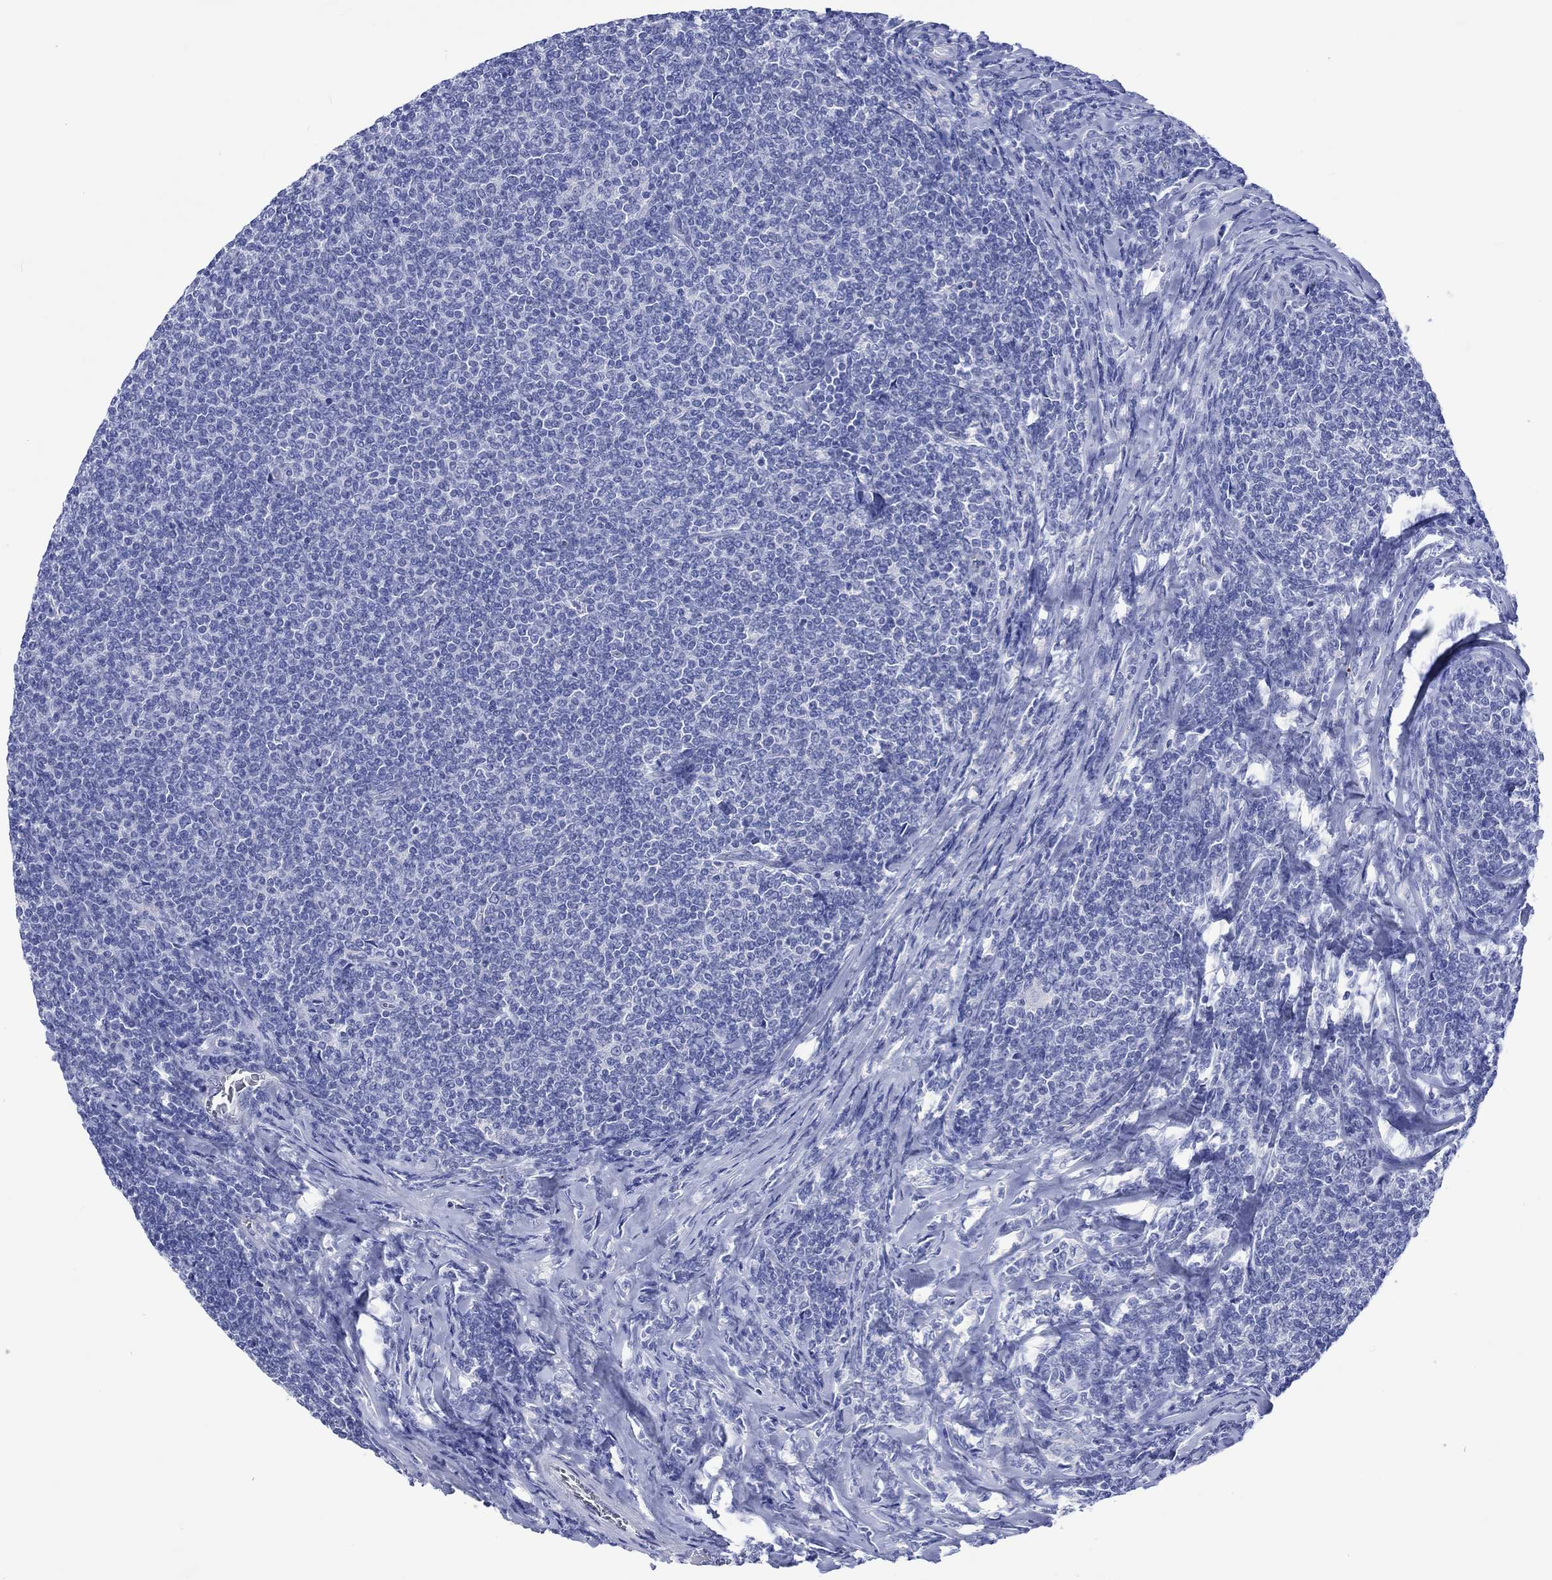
{"staining": {"intensity": "negative", "quantity": "none", "location": "none"}, "tissue": "lymphoma", "cell_type": "Tumor cells", "image_type": "cancer", "snomed": [{"axis": "morphology", "description": "Malignant lymphoma, non-Hodgkin's type, Low grade"}, {"axis": "topography", "description": "Lymph node"}], "caption": "Tumor cells show no significant protein expression in lymphoma. (Stains: DAB immunohistochemistry with hematoxylin counter stain, Microscopy: brightfield microscopy at high magnification).", "gene": "KLHL33", "patient": {"sex": "male", "age": 52}}